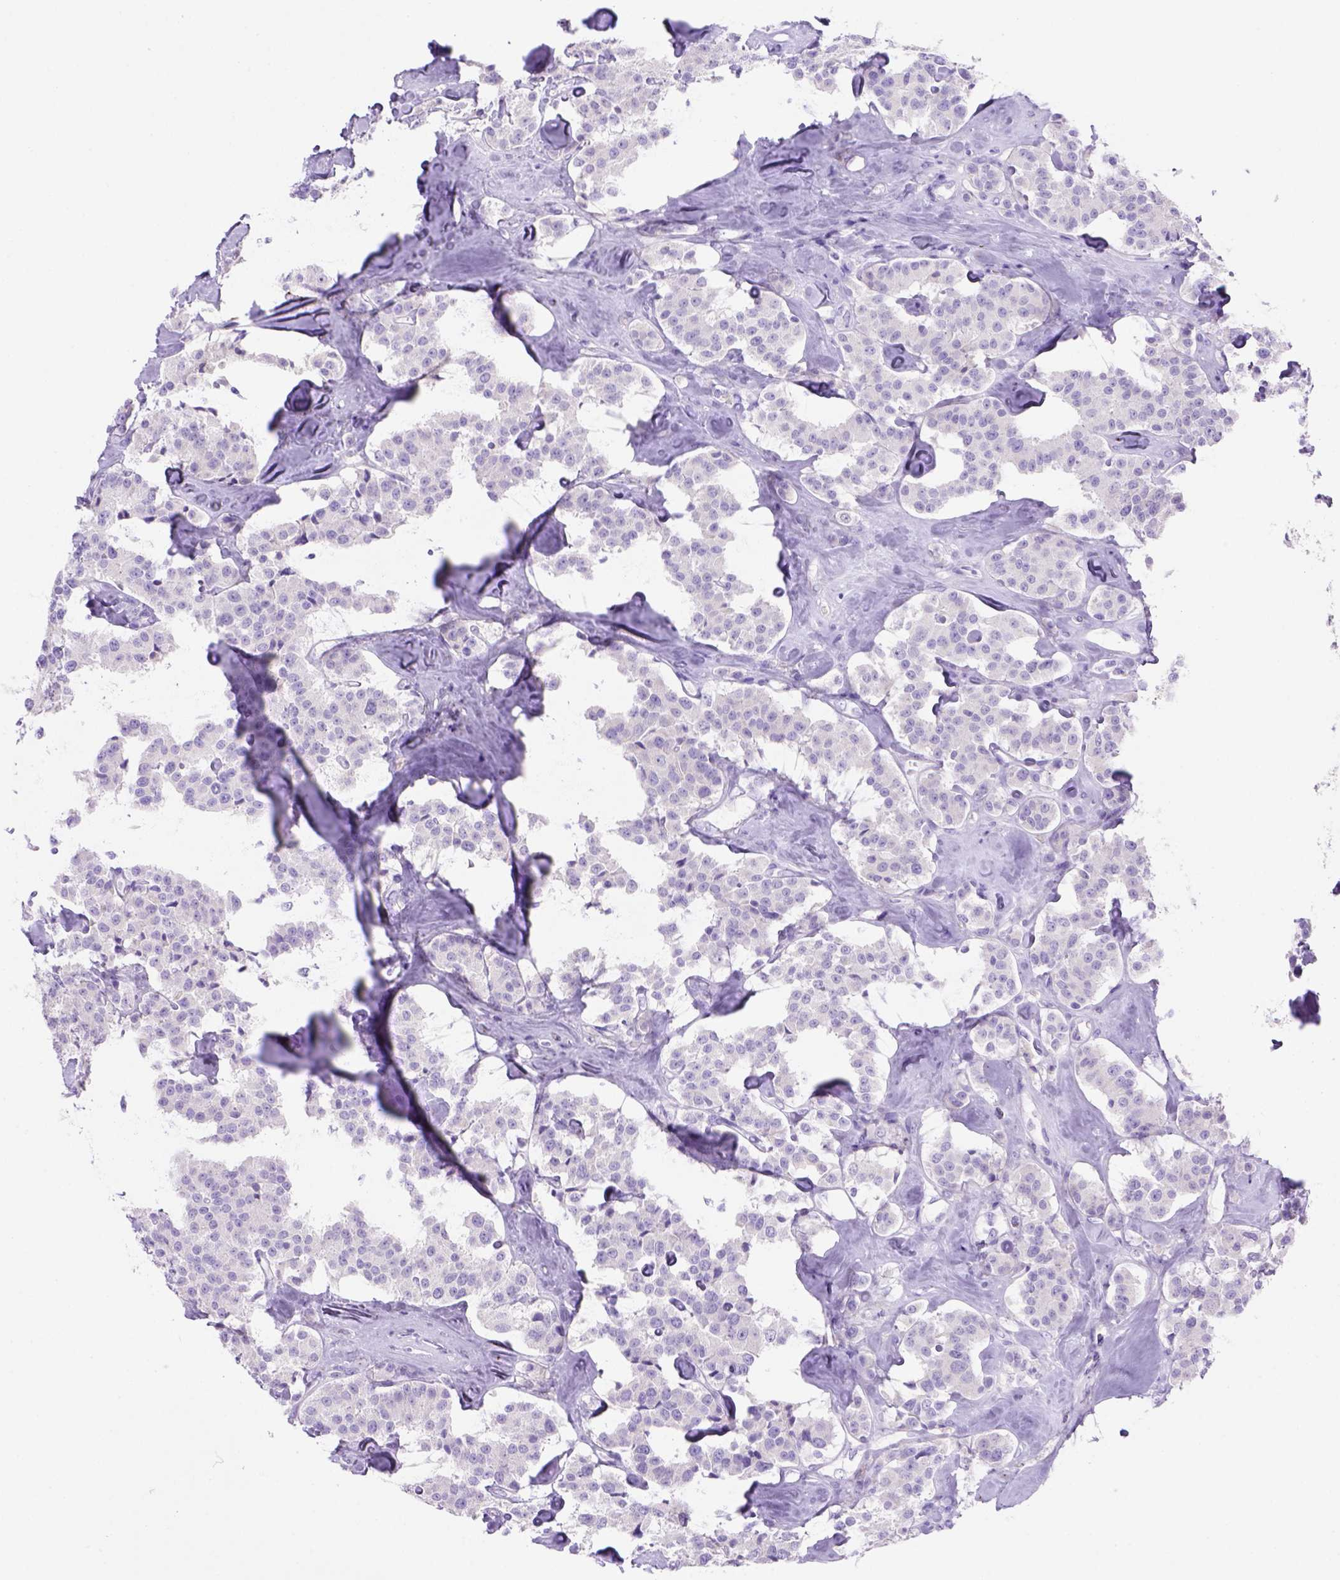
{"staining": {"intensity": "negative", "quantity": "none", "location": "none"}, "tissue": "carcinoid", "cell_type": "Tumor cells", "image_type": "cancer", "snomed": [{"axis": "morphology", "description": "Carcinoid, malignant, NOS"}, {"axis": "topography", "description": "Pancreas"}], "caption": "IHC of human carcinoid demonstrates no expression in tumor cells.", "gene": "SIRPD", "patient": {"sex": "male", "age": 41}}